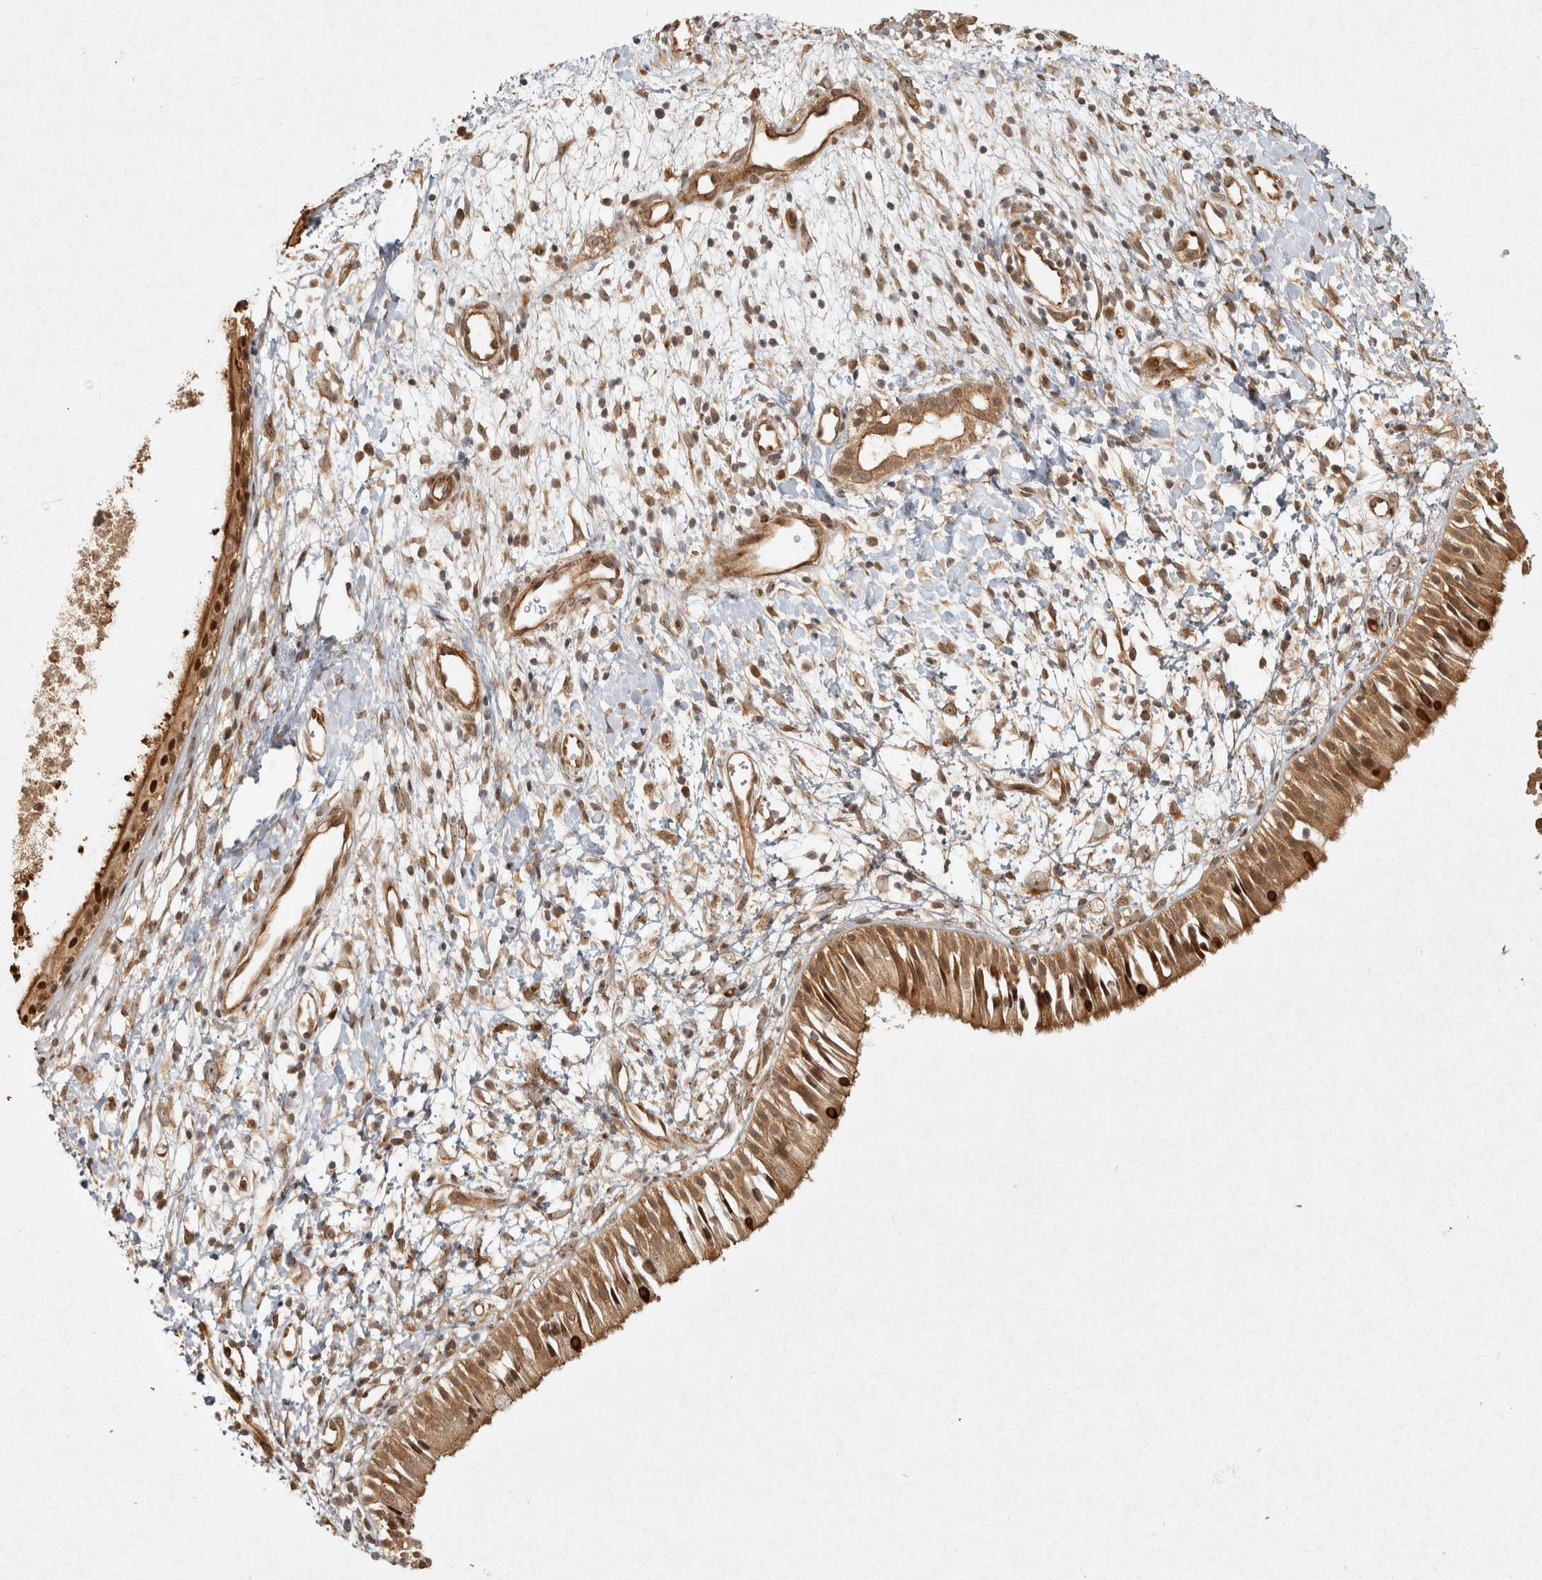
{"staining": {"intensity": "moderate", "quantity": ">75%", "location": "cytoplasmic/membranous,nuclear"}, "tissue": "nasopharynx", "cell_type": "Respiratory epithelial cells", "image_type": "normal", "snomed": [{"axis": "morphology", "description": "Normal tissue, NOS"}, {"axis": "topography", "description": "Nasopharynx"}], "caption": "Moderate cytoplasmic/membranous,nuclear protein expression is identified in approximately >75% of respiratory epithelial cells in nasopharynx. The protein of interest is stained brown, and the nuclei are stained in blue (DAB (3,3'-diaminobenzidine) IHC with brightfield microscopy, high magnification).", "gene": "CAMSAP2", "patient": {"sex": "male", "age": 22}}